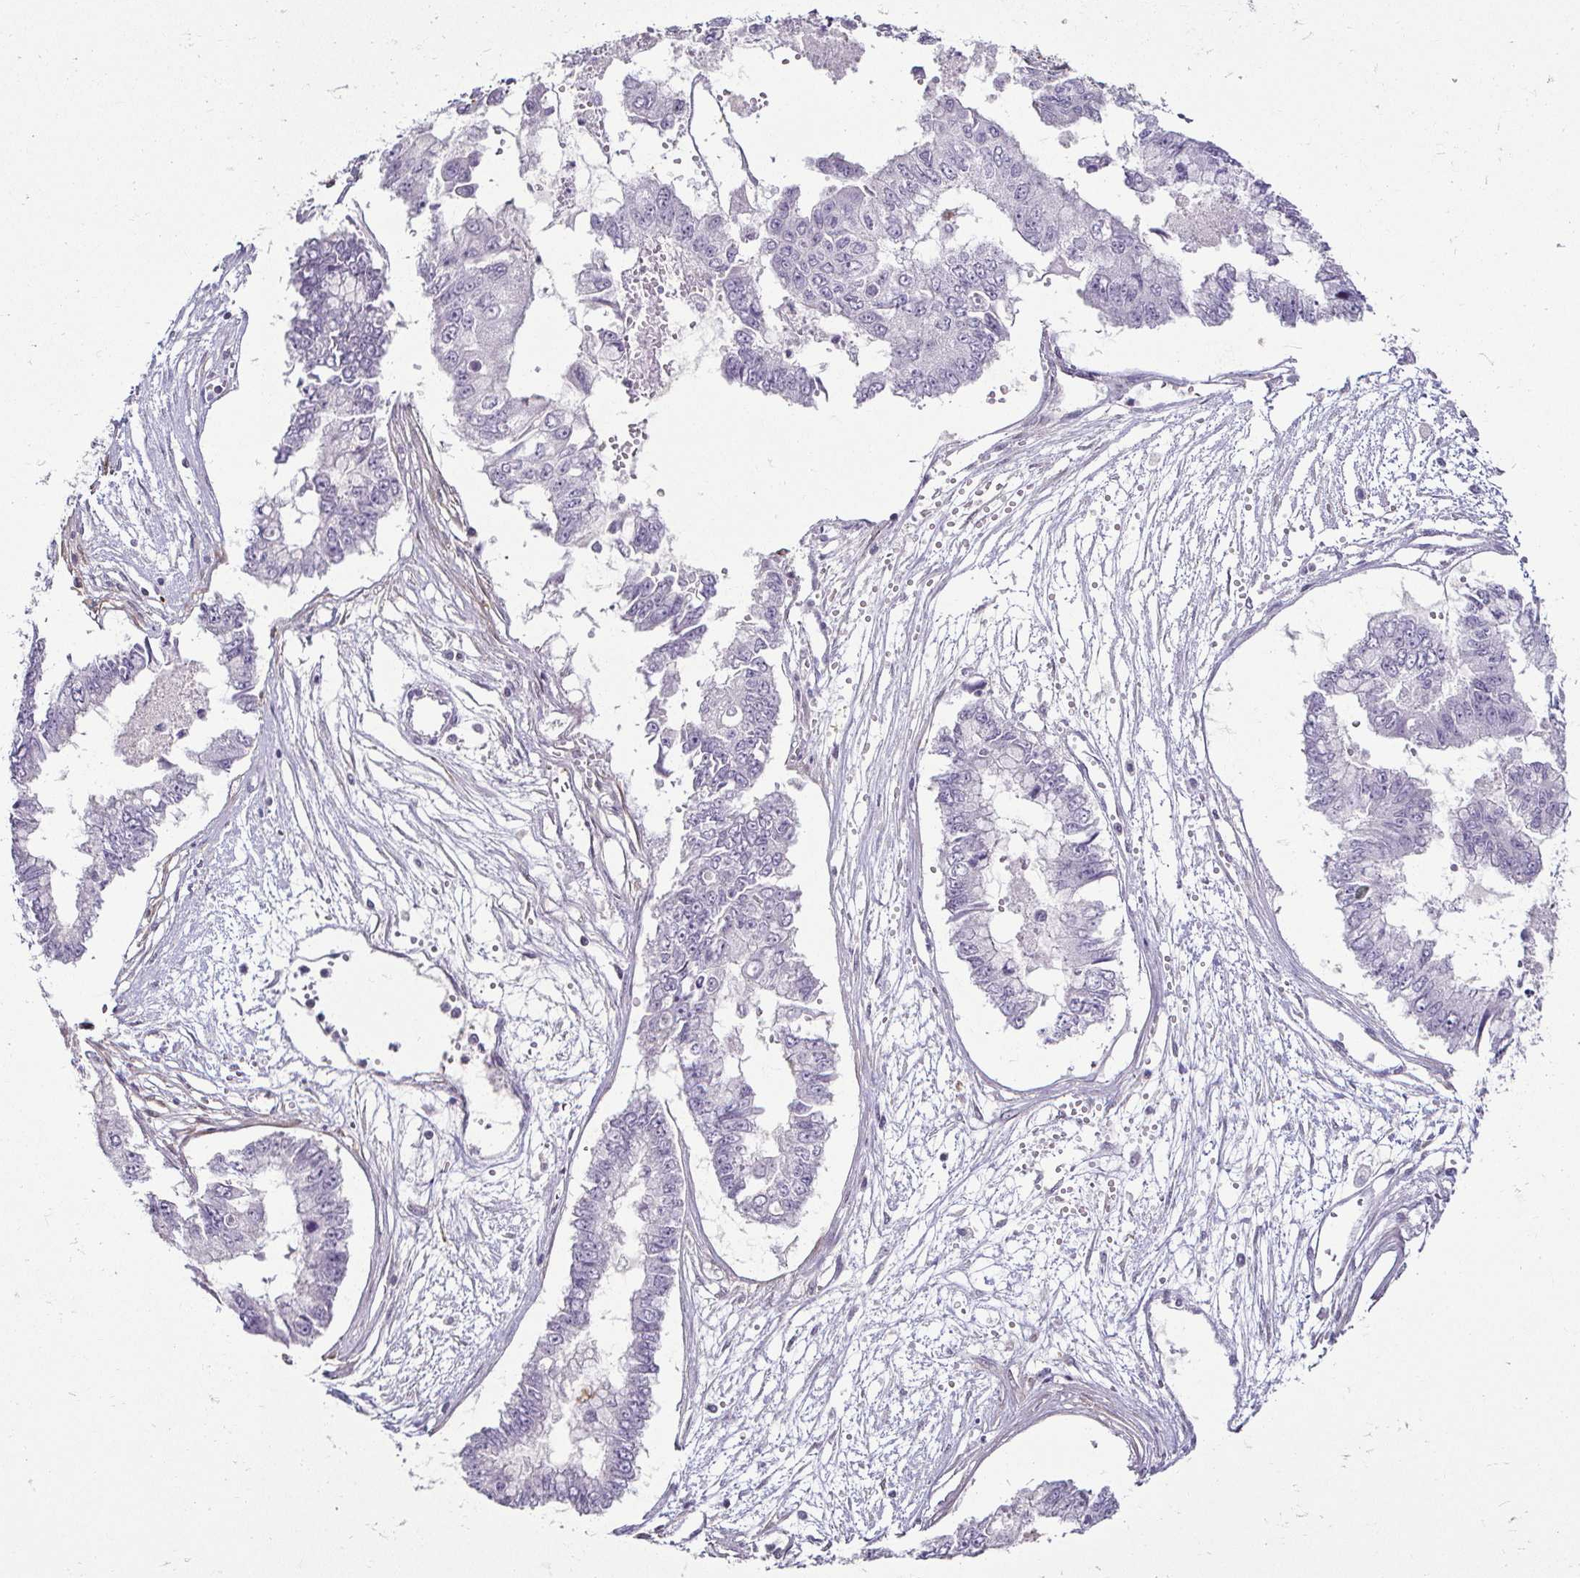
{"staining": {"intensity": "negative", "quantity": "none", "location": "none"}, "tissue": "ovarian cancer", "cell_type": "Tumor cells", "image_type": "cancer", "snomed": [{"axis": "morphology", "description": "Cystadenocarcinoma, mucinous, NOS"}, {"axis": "topography", "description": "Ovary"}], "caption": "IHC image of neoplastic tissue: human ovarian mucinous cystadenocarcinoma stained with DAB (3,3'-diaminobenzidine) demonstrates no significant protein expression in tumor cells. (DAB IHC visualized using brightfield microscopy, high magnification).", "gene": "HOPX", "patient": {"sex": "female", "age": 72}}